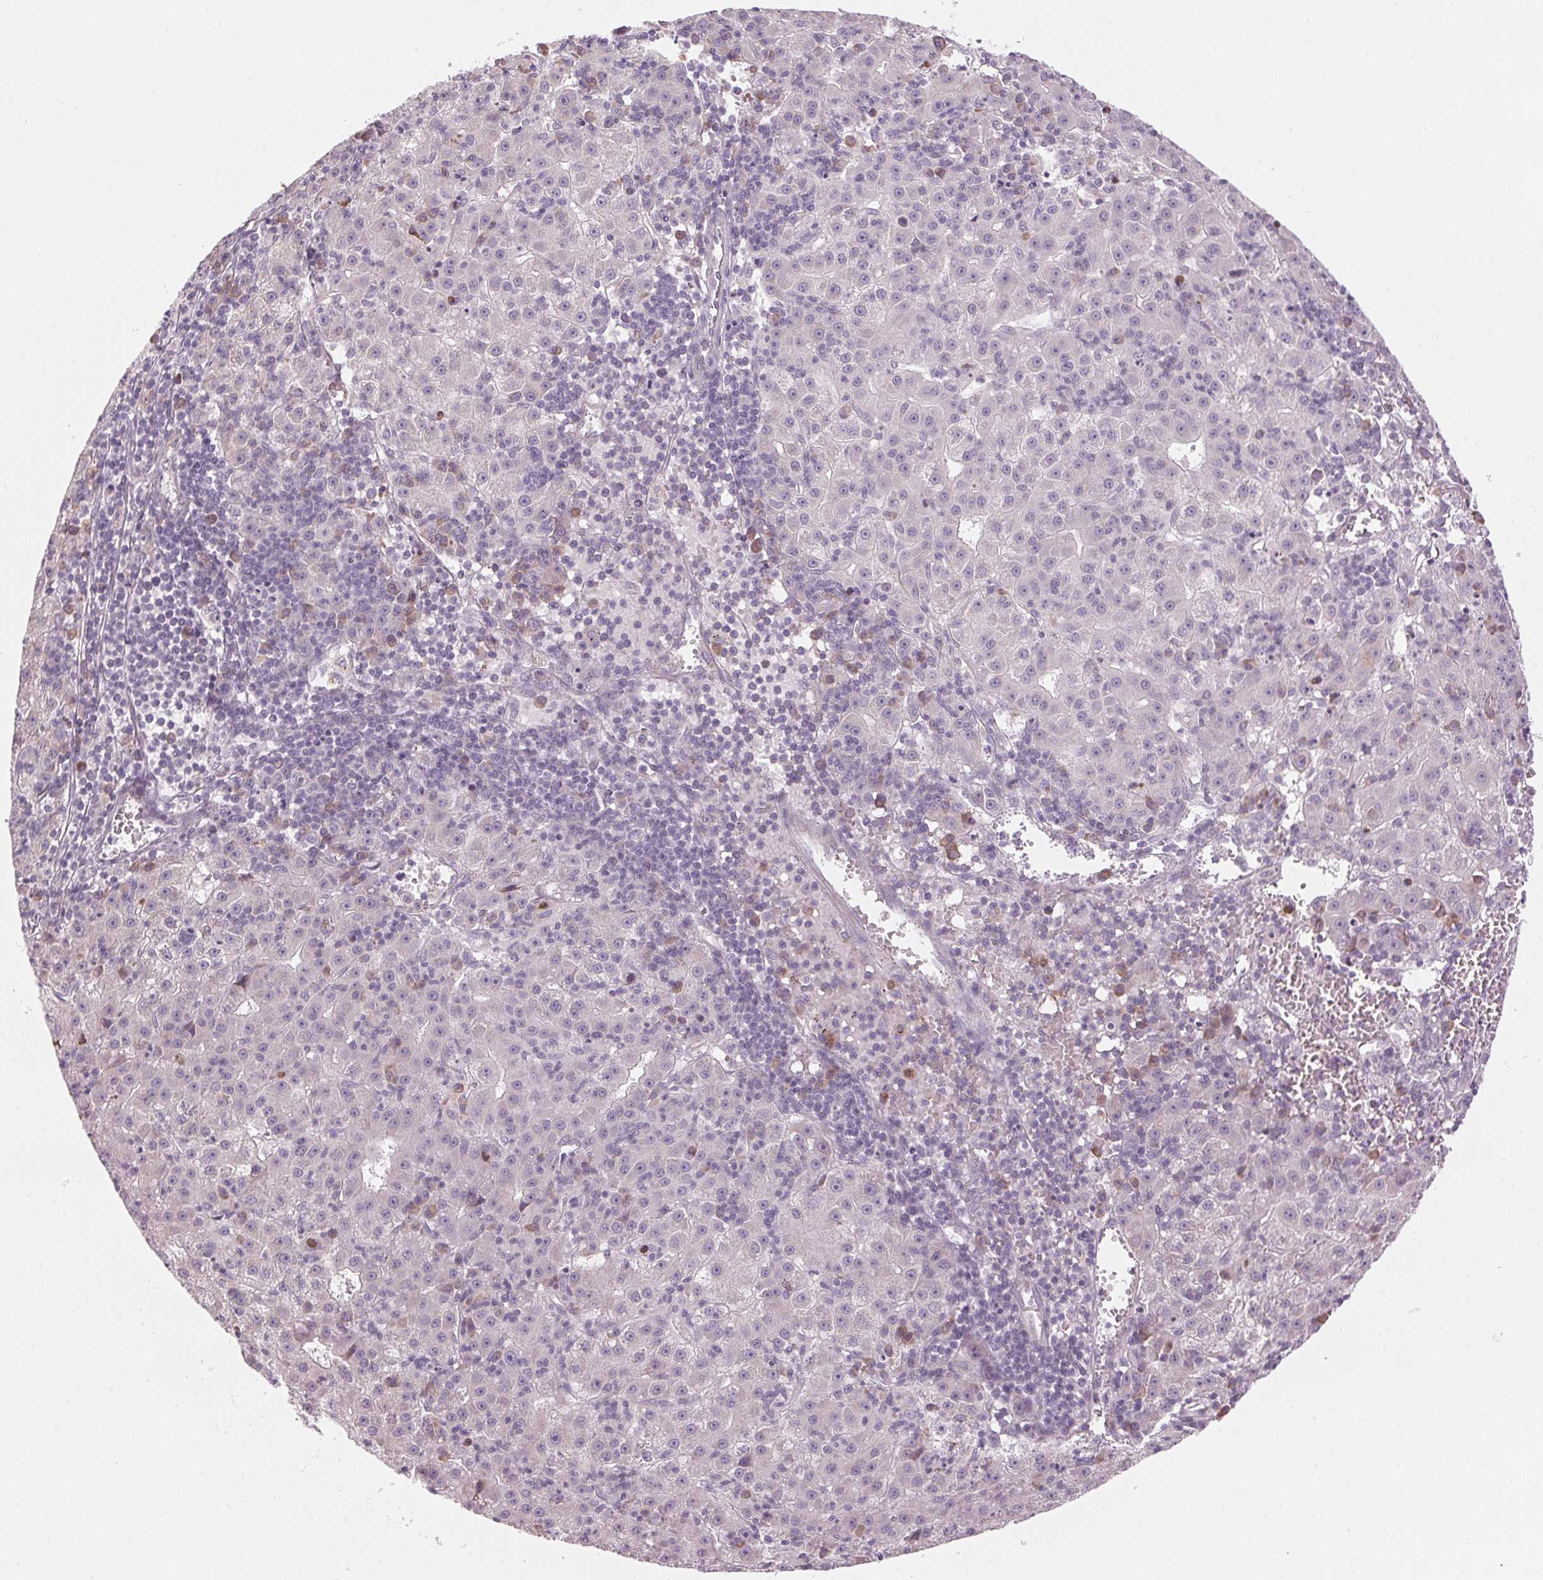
{"staining": {"intensity": "negative", "quantity": "none", "location": "none"}, "tissue": "liver cancer", "cell_type": "Tumor cells", "image_type": "cancer", "snomed": [{"axis": "morphology", "description": "Carcinoma, Hepatocellular, NOS"}, {"axis": "topography", "description": "Liver"}], "caption": "Tumor cells are negative for brown protein staining in liver cancer (hepatocellular carcinoma).", "gene": "GNMT", "patient": {"sex": "male", "age": 76}}